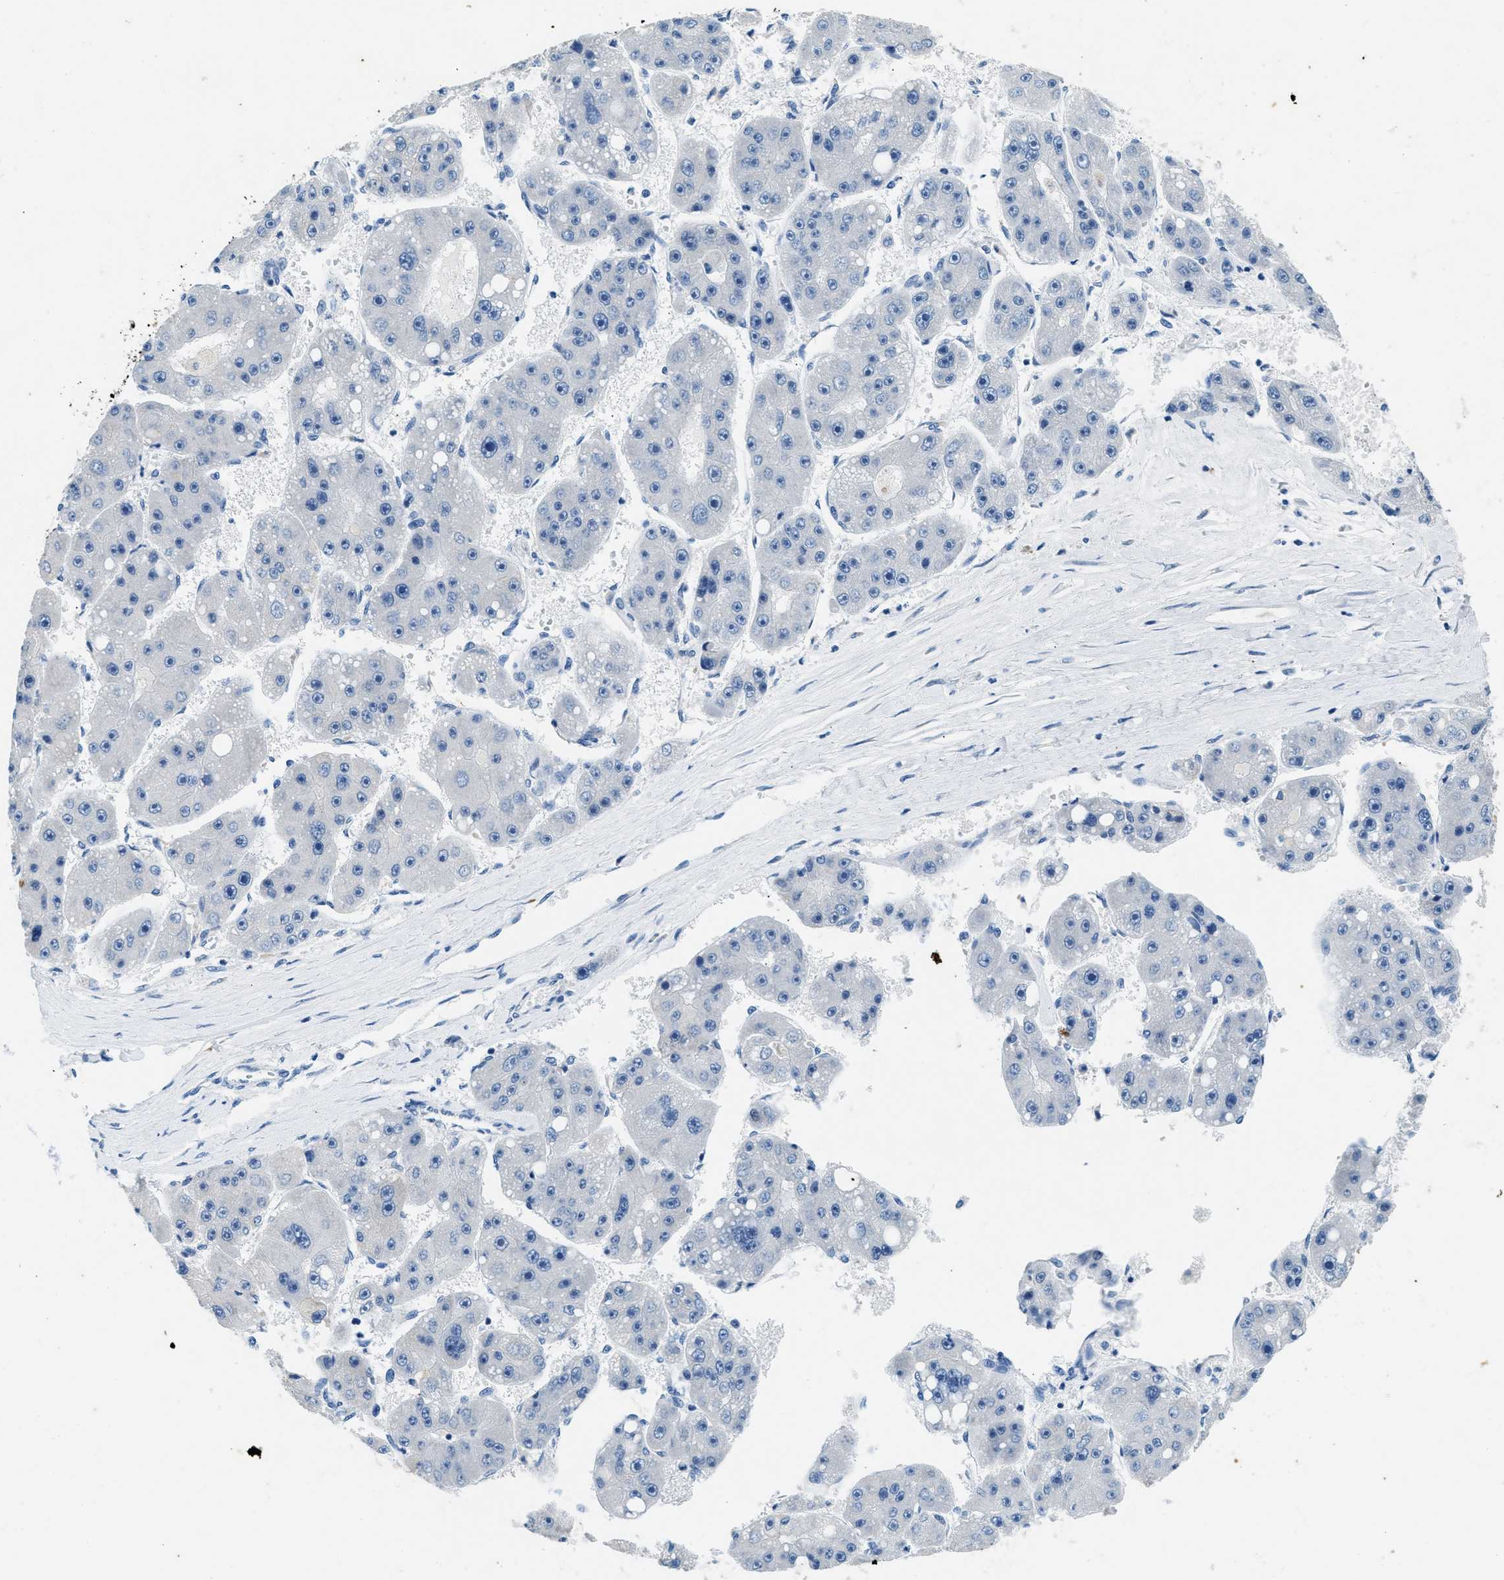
{"staining": {"intensity": "negative", "quantity": "none", "location": "none"}, "tissue": "liver cancer", "cell_type": "Tumor cells", "image_type": "cancer", "snomed": [{"axis": "morphology", "description": "Carcinoma, Hepatocellular, NOS"}, {"axis": "topography", "description": "Liver"}], "caption": "Tumor cells show no significant staining in liver hepatocellular carcinoma.", "gene": "CFAP20", "patient": {"sex": "female", "age": 61}}